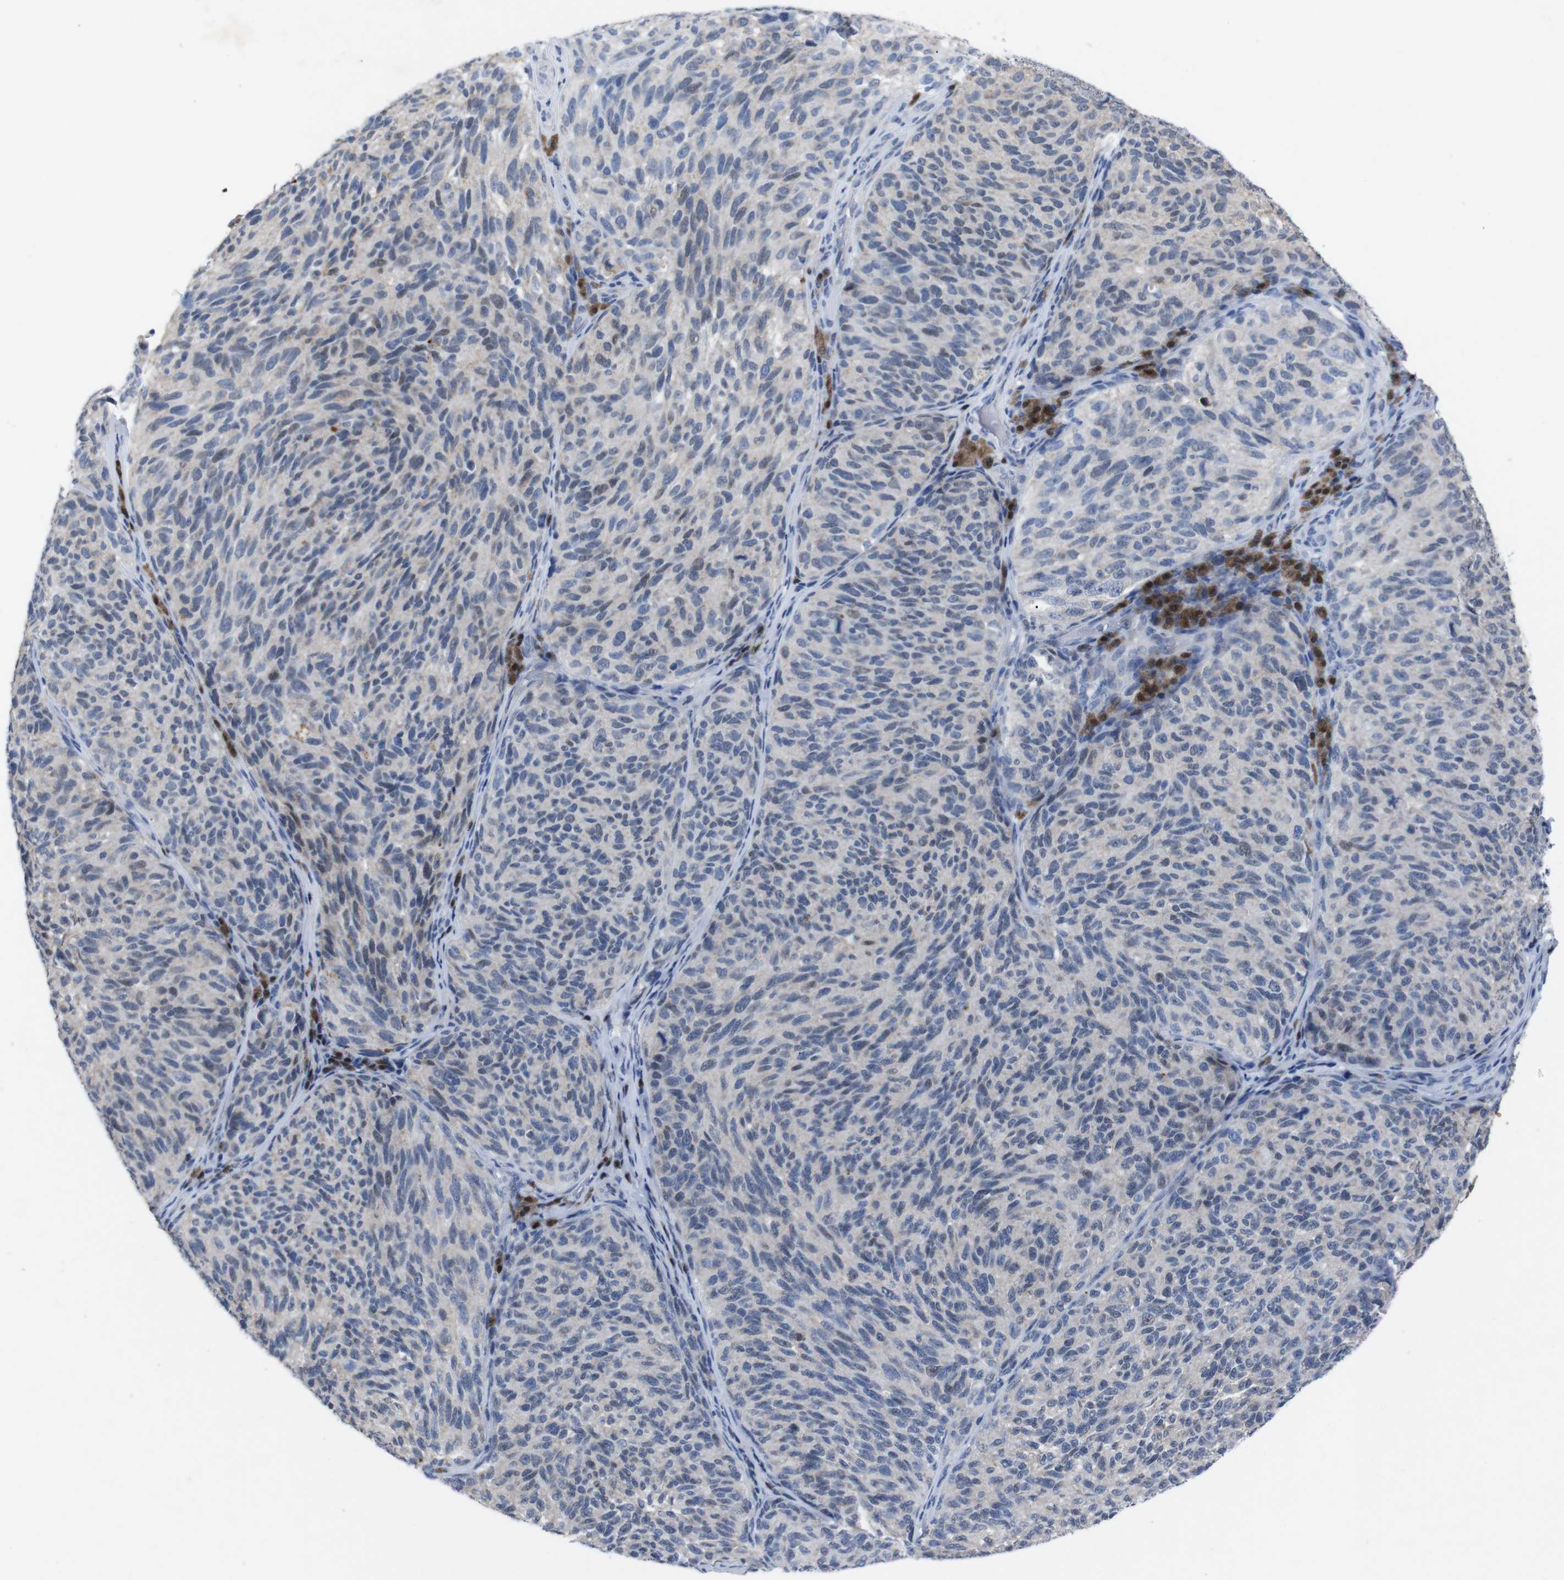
{"staining": {"intensity": "negative", "quantity": "none", "location": "none"}, "tissue": "melanoma", "cell_type": "Tumor cells", "image_type": "cancer", "snomed": [{"axis": "morphology", "description": "Malignant melanoma, NOS"}, {"axis": "topography", "description": "Skin"}], "caption": "An image of human malignant melanoma is negative for staining in tumor cells.", "gene": "IRF4", "patient": {"sex": "female", "age": 73}}